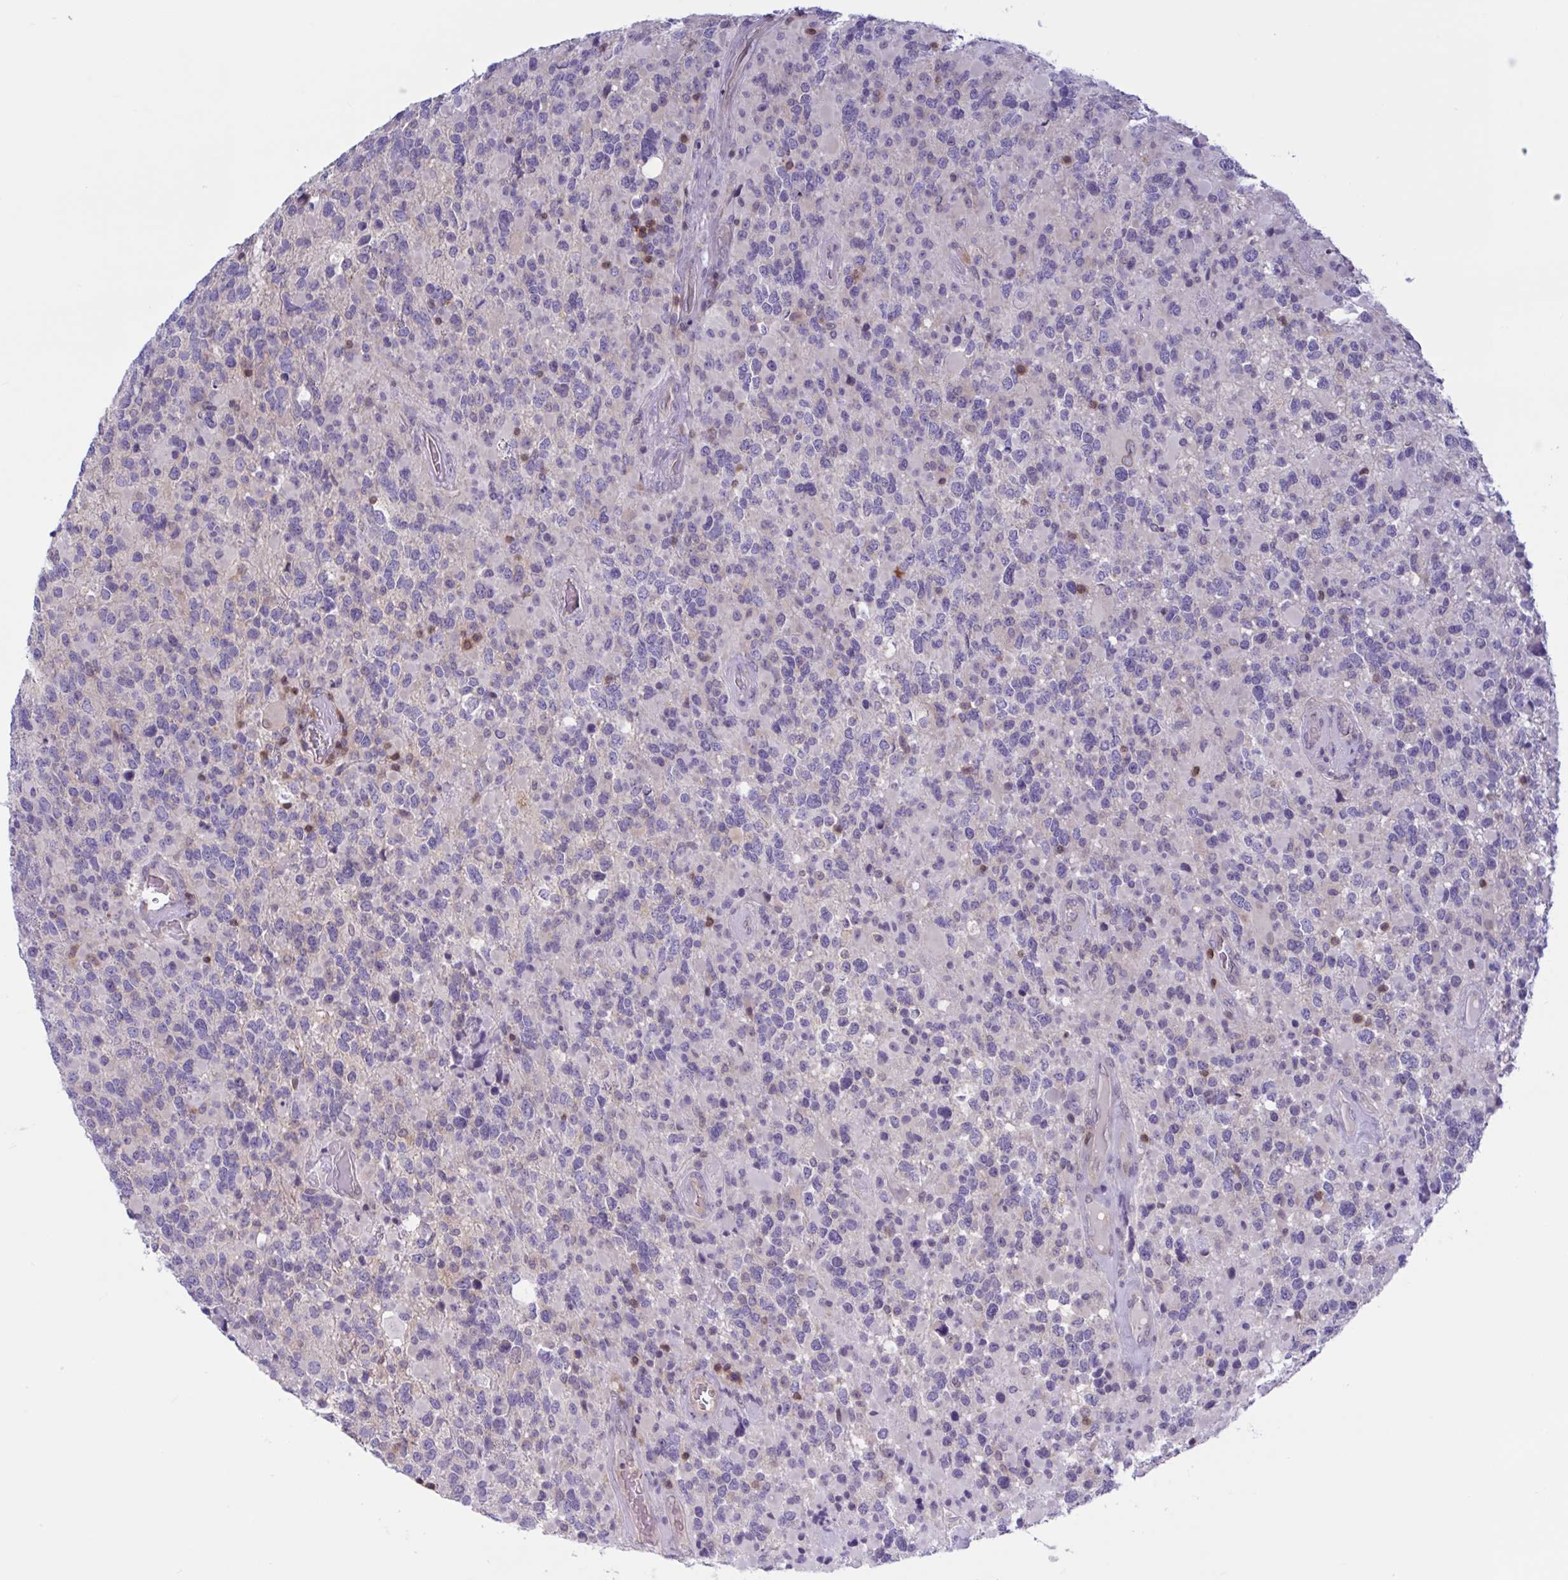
{"staining": {"intensity": "negative", "quantity": "none", "location": "none"}, "tissue": "glioma", "cell_type": "Tumor cells", "image_type": "cancer", "snomed": [{"axis": "morphology", "description": "Glioma, malignant, High grade"}, {"axis": "topography", "description": "Brain"}], "caption": "IHC of glioma reveals no expression in tumor cells.", "gene": "TANK", "patient": {"sex": "female", "age": 40}}